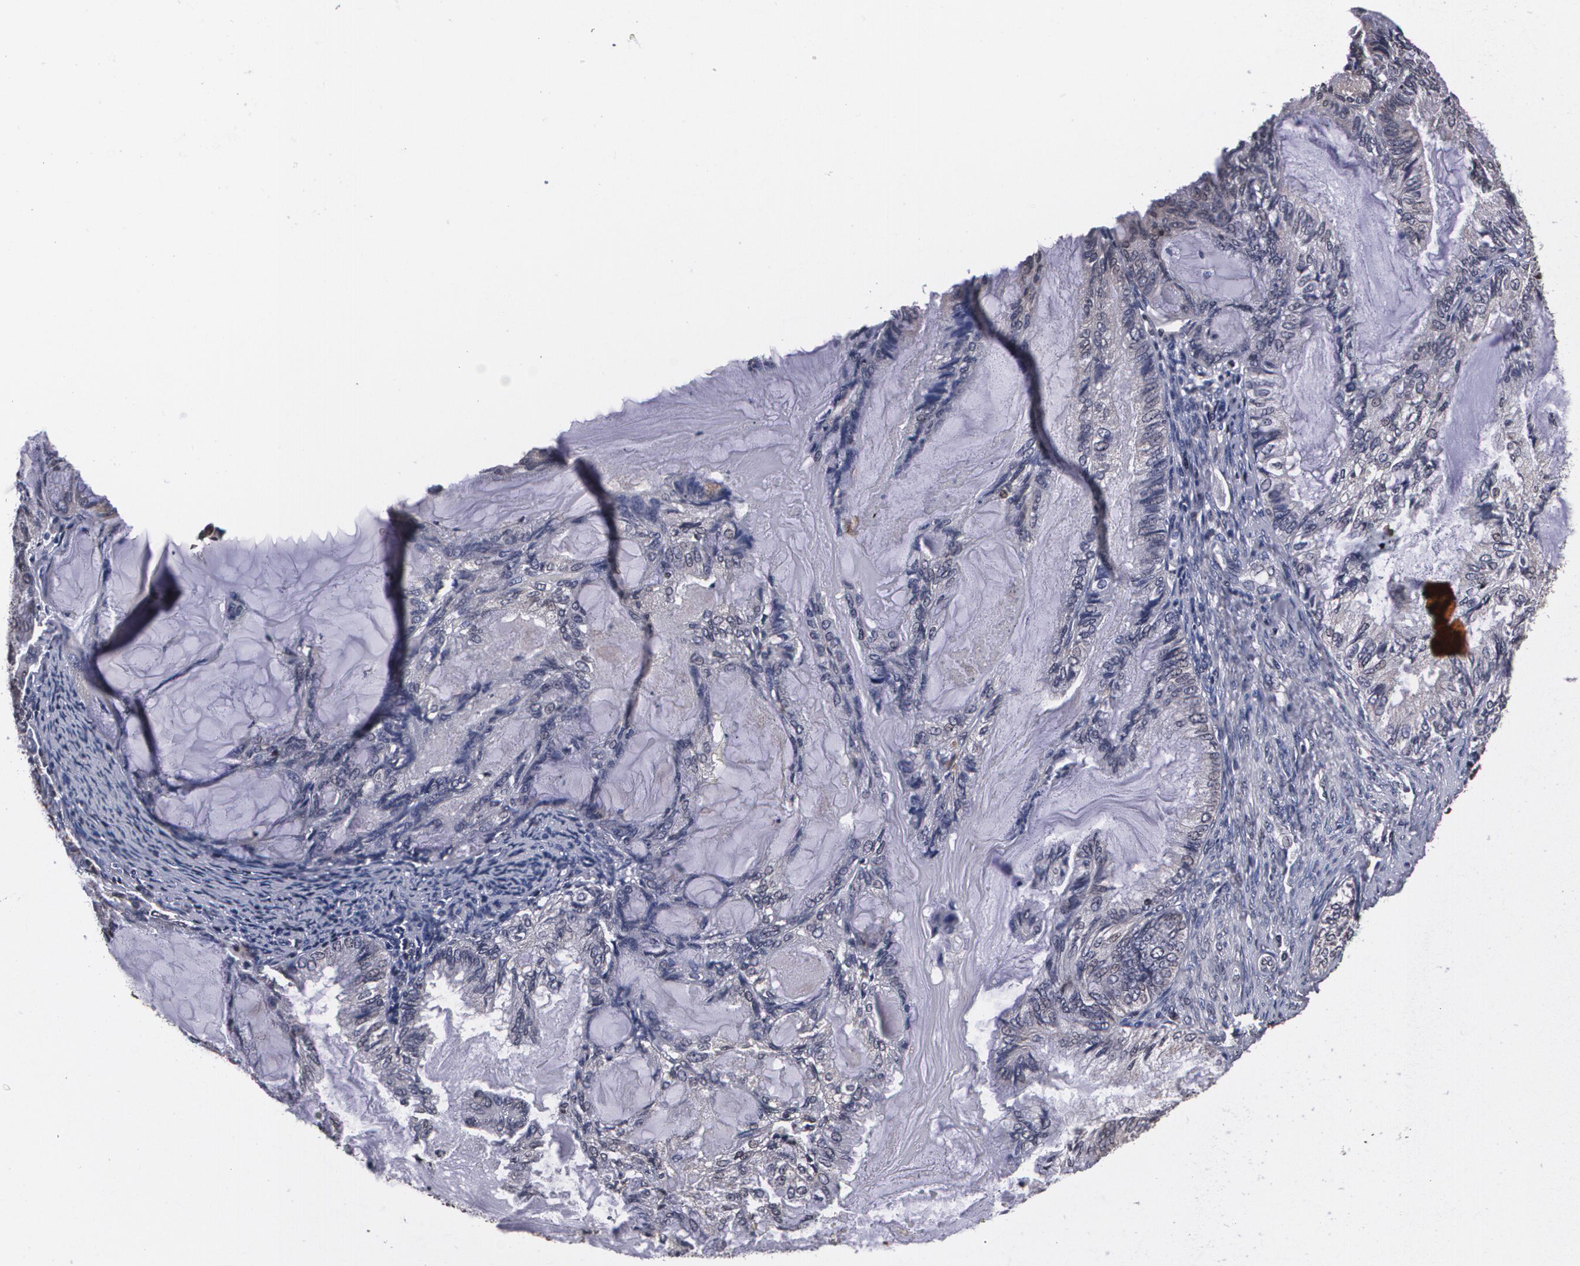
{"staining": {"intensity": "negative", "quantity": "none", "location": "none"}, "tissue": "endometrial cancer", "cell_type": "Tumor cells", "image_type": "cancer", "snomed": [{"axis": "morphology", "description": "Adenocarcinoma, NOS"}, {"axis": "topography", "description": "Endometrium"}], "caption": "This is an IHC micrograph of endometrial adenocarcinoma. There is no positivity in tumor cells.", "gene": "MVP", "patient": {"sex": "female", "age": 86}}